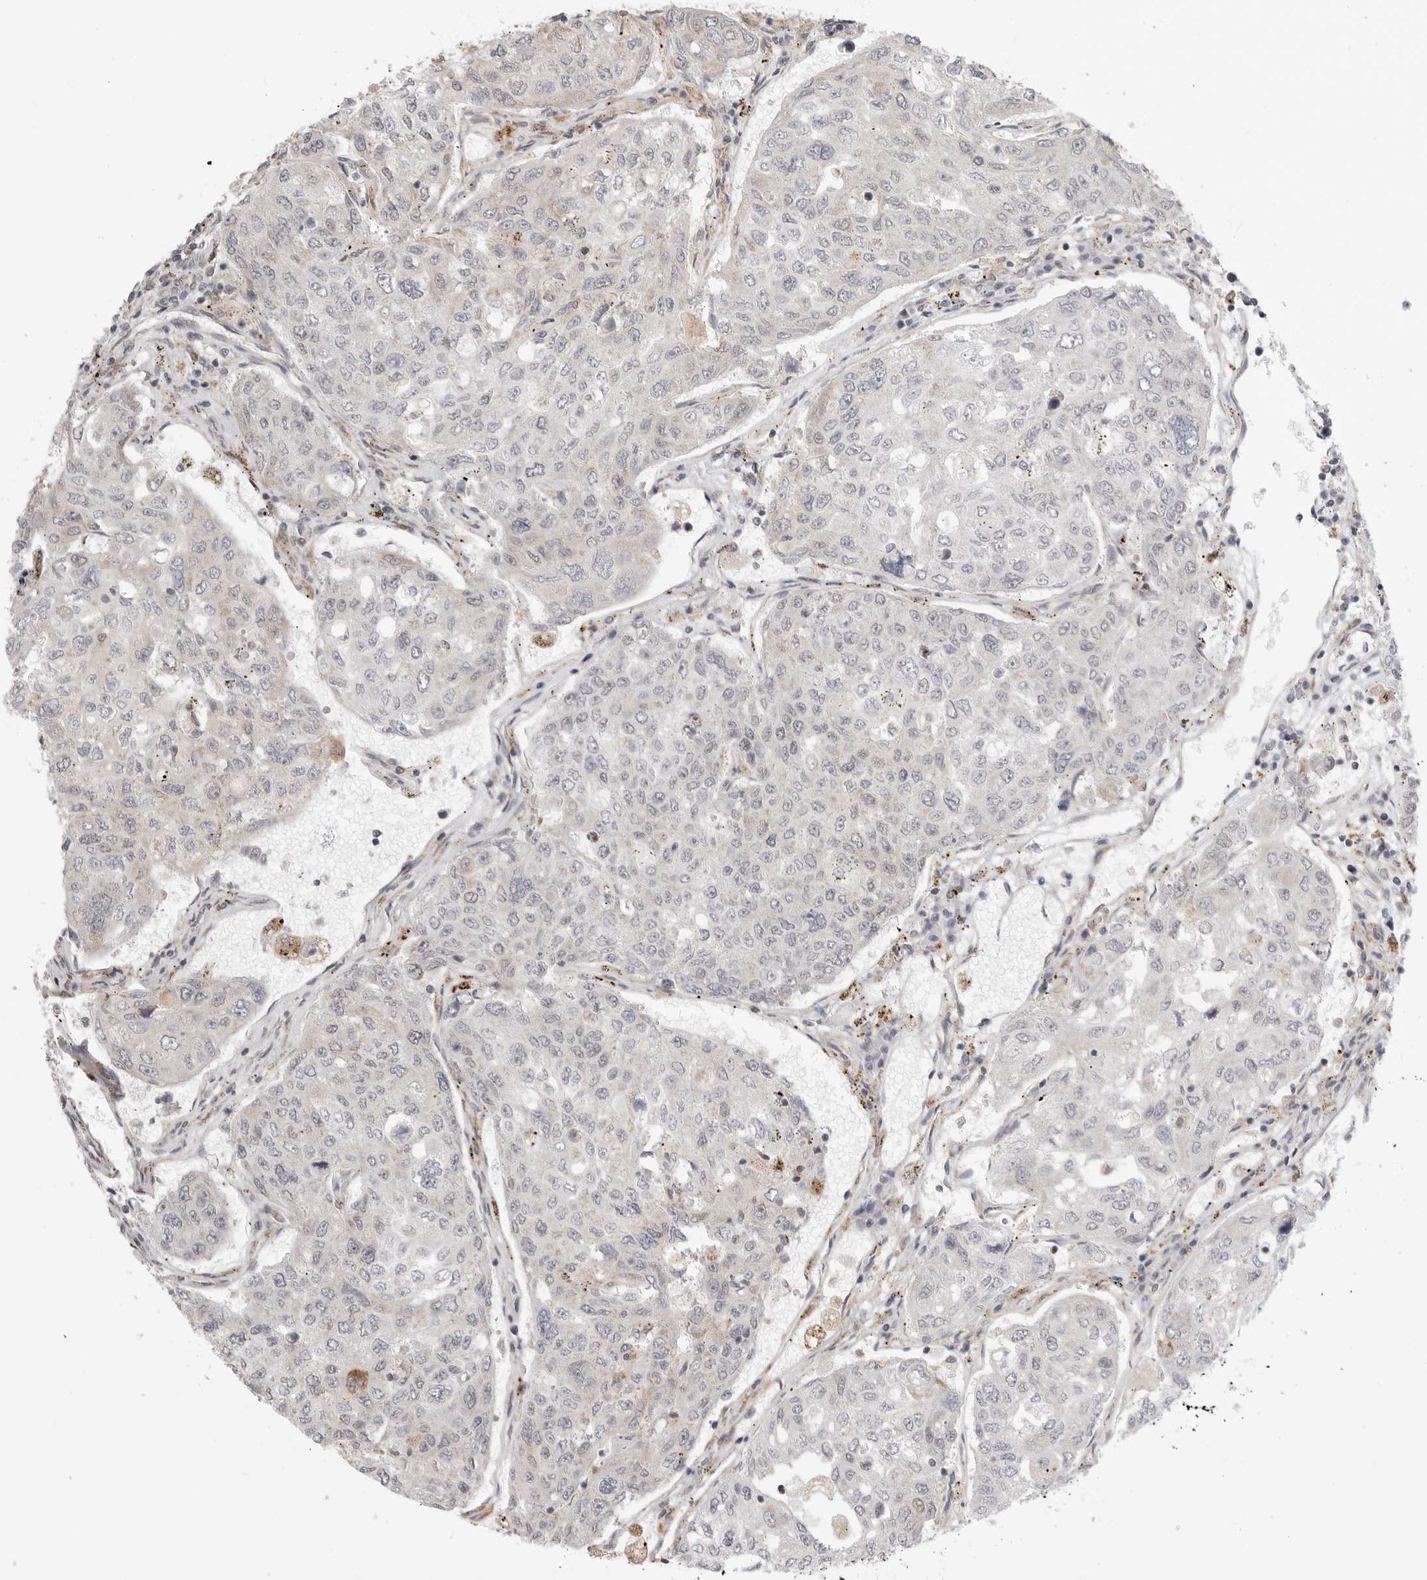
{"staining": {"intensity": "negative", "quantity": "none", "location": "none"}, "tissue": "urothelial cancer", "cell_type": "Tumor cells", "image_type": "cancer", "snomed": [{"axis": "morphology", "description": "Urothelial carcinoma, High grade"}, {"axis": "topography", "description": "Lymph node"}, {"axis": "topography", "description": "Urinary bladder"}], "caption": "Protein analysis of urothelial cancer reveals no significant positivity in tumor cells.", "gene": "KALRN", "patient": {"sex": "male", "age": 51}}